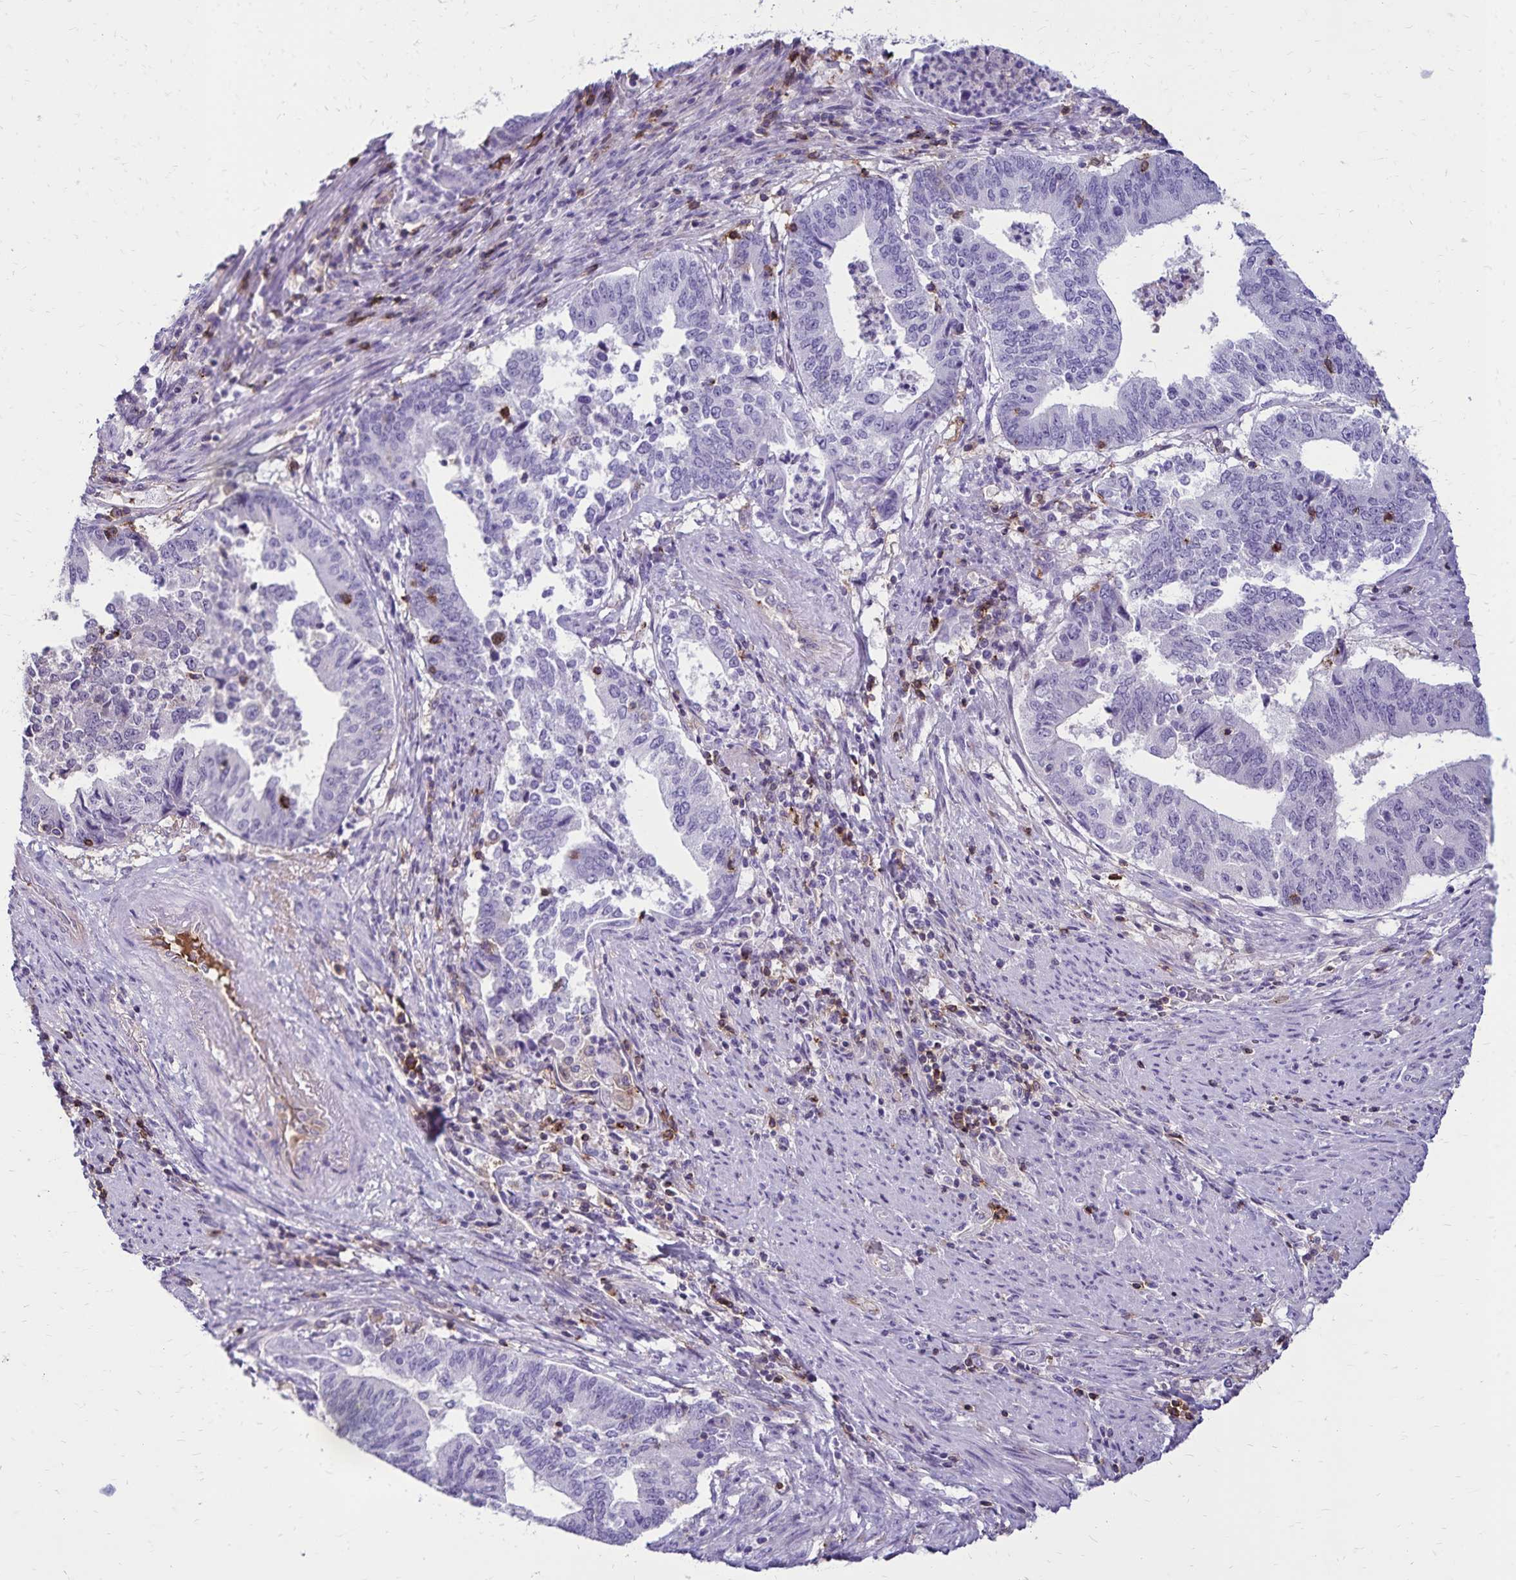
{"staining": {"intensity": "negative", "quantity": "none", "location": "none"}, "tissue": "endometrial cancer", "cell_type": "Tumor cells", "image_type": "cancer", "snomed": [{"axis": "morphology", "description": "Adenocarcinoma, NOS"}, {"axis": "topography", "description": "Endometrium"}], "caption": "High power microscopy photomicrograph of an IHC histopathology image of adenocarcinoma (endometrial), revealing no significant expression in tumor cells. (Stains: DAB (3,3'-diaminobenzidine) immunohistochemistry (IHC) with hematoxylin counter stain, Microscopy: brightfield microscopy at high magnification).", "gene": "CD27", "patient": {"sex": "female", "age": 65}}